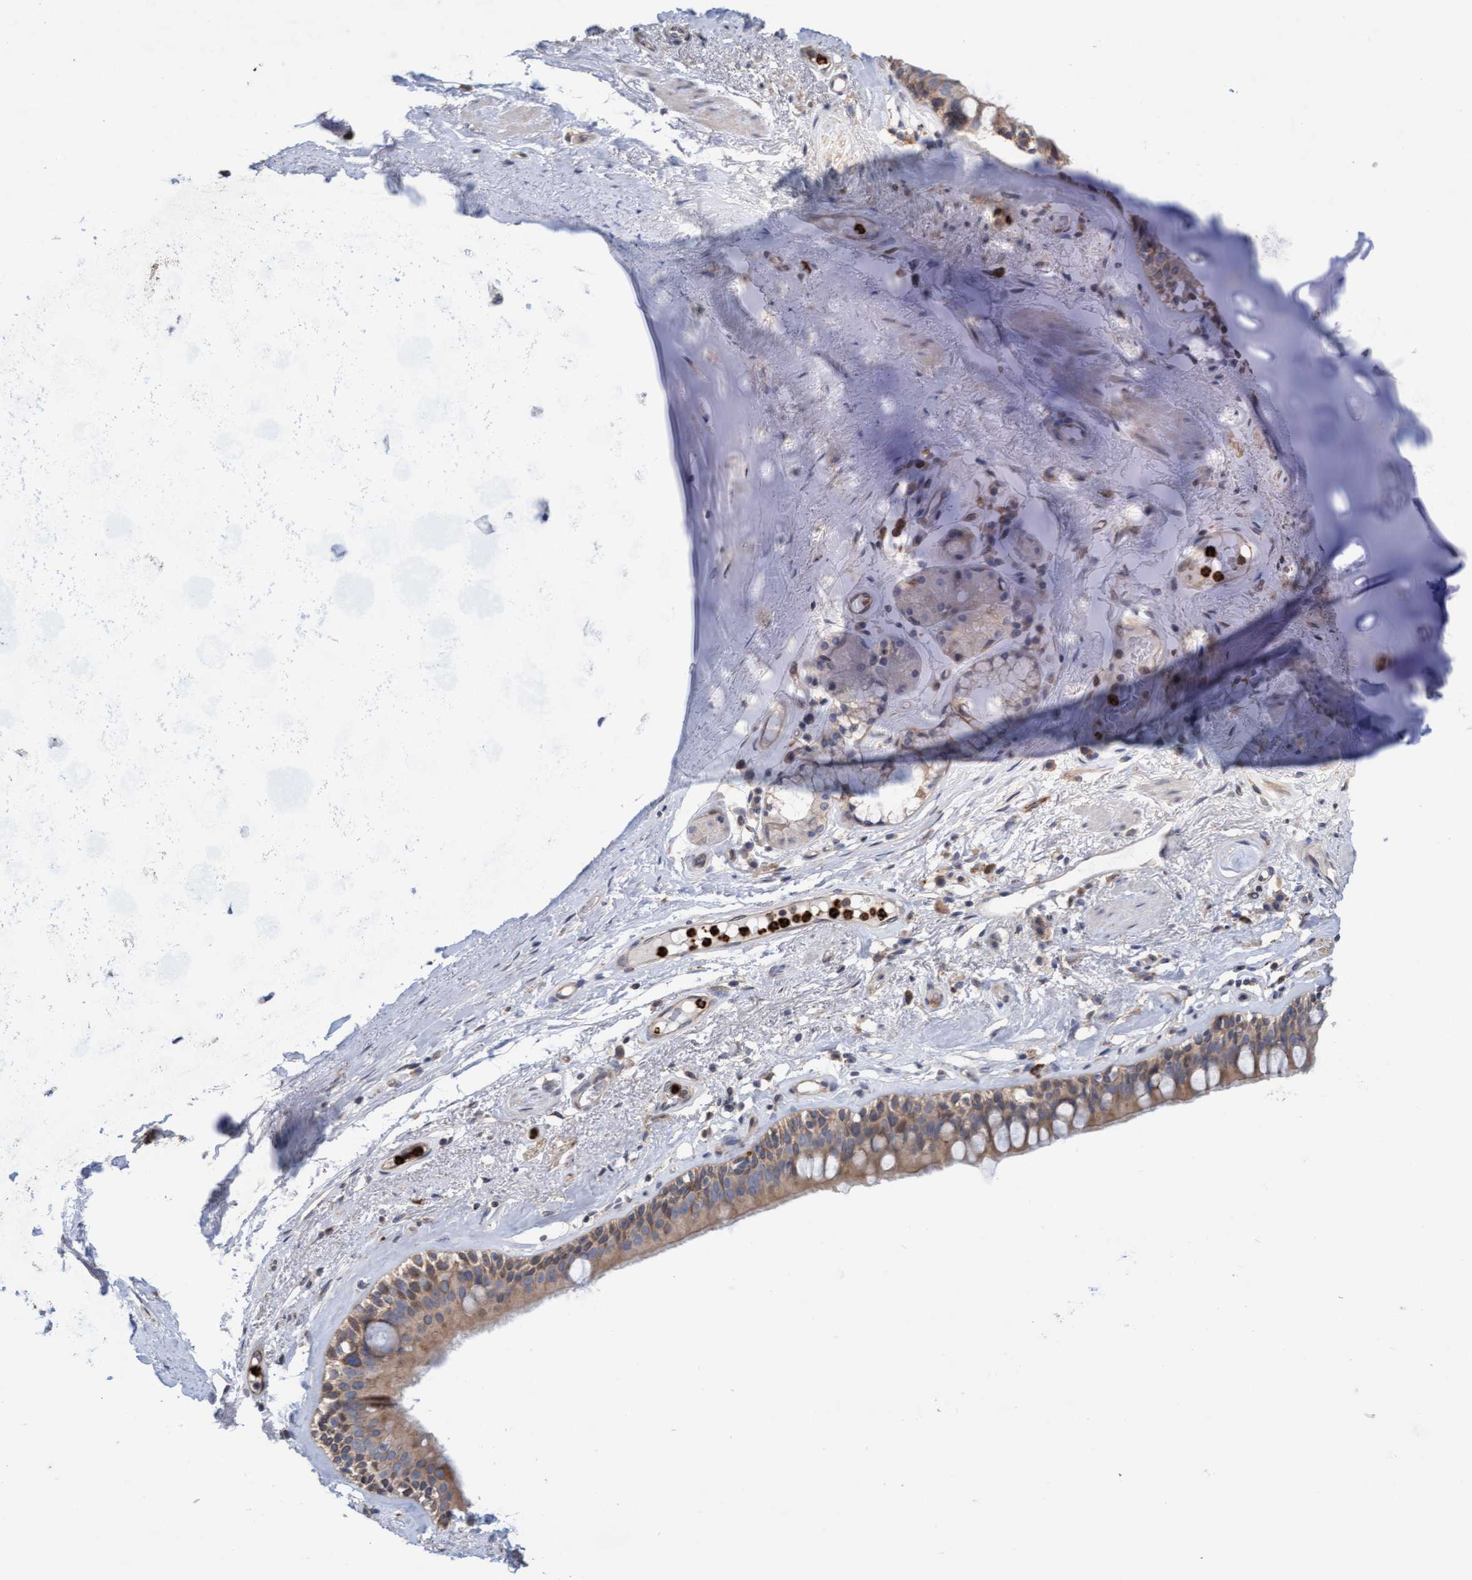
{"staining": {"intensity": "moderate", "quantity": ">75%", "location": "cytoplasmic/membranous"}, "tissue": "bronchus", "cell_type": "Respiratory epithelial cells", "image_type": "normal", "snomed": [{"axis": "morphology", "description": "Normal tissue, NOS"}, {"axis": "topography", "description": "Cartilage tissue"}], "caption": "Protein expression analysis of unremarkable bronchus displays moderate cytoplasmic/membranous expression in about >75% of respiratory epithelial cells.", "gene": "MMP8", "patient": {"sex": "female", "age": 63}}